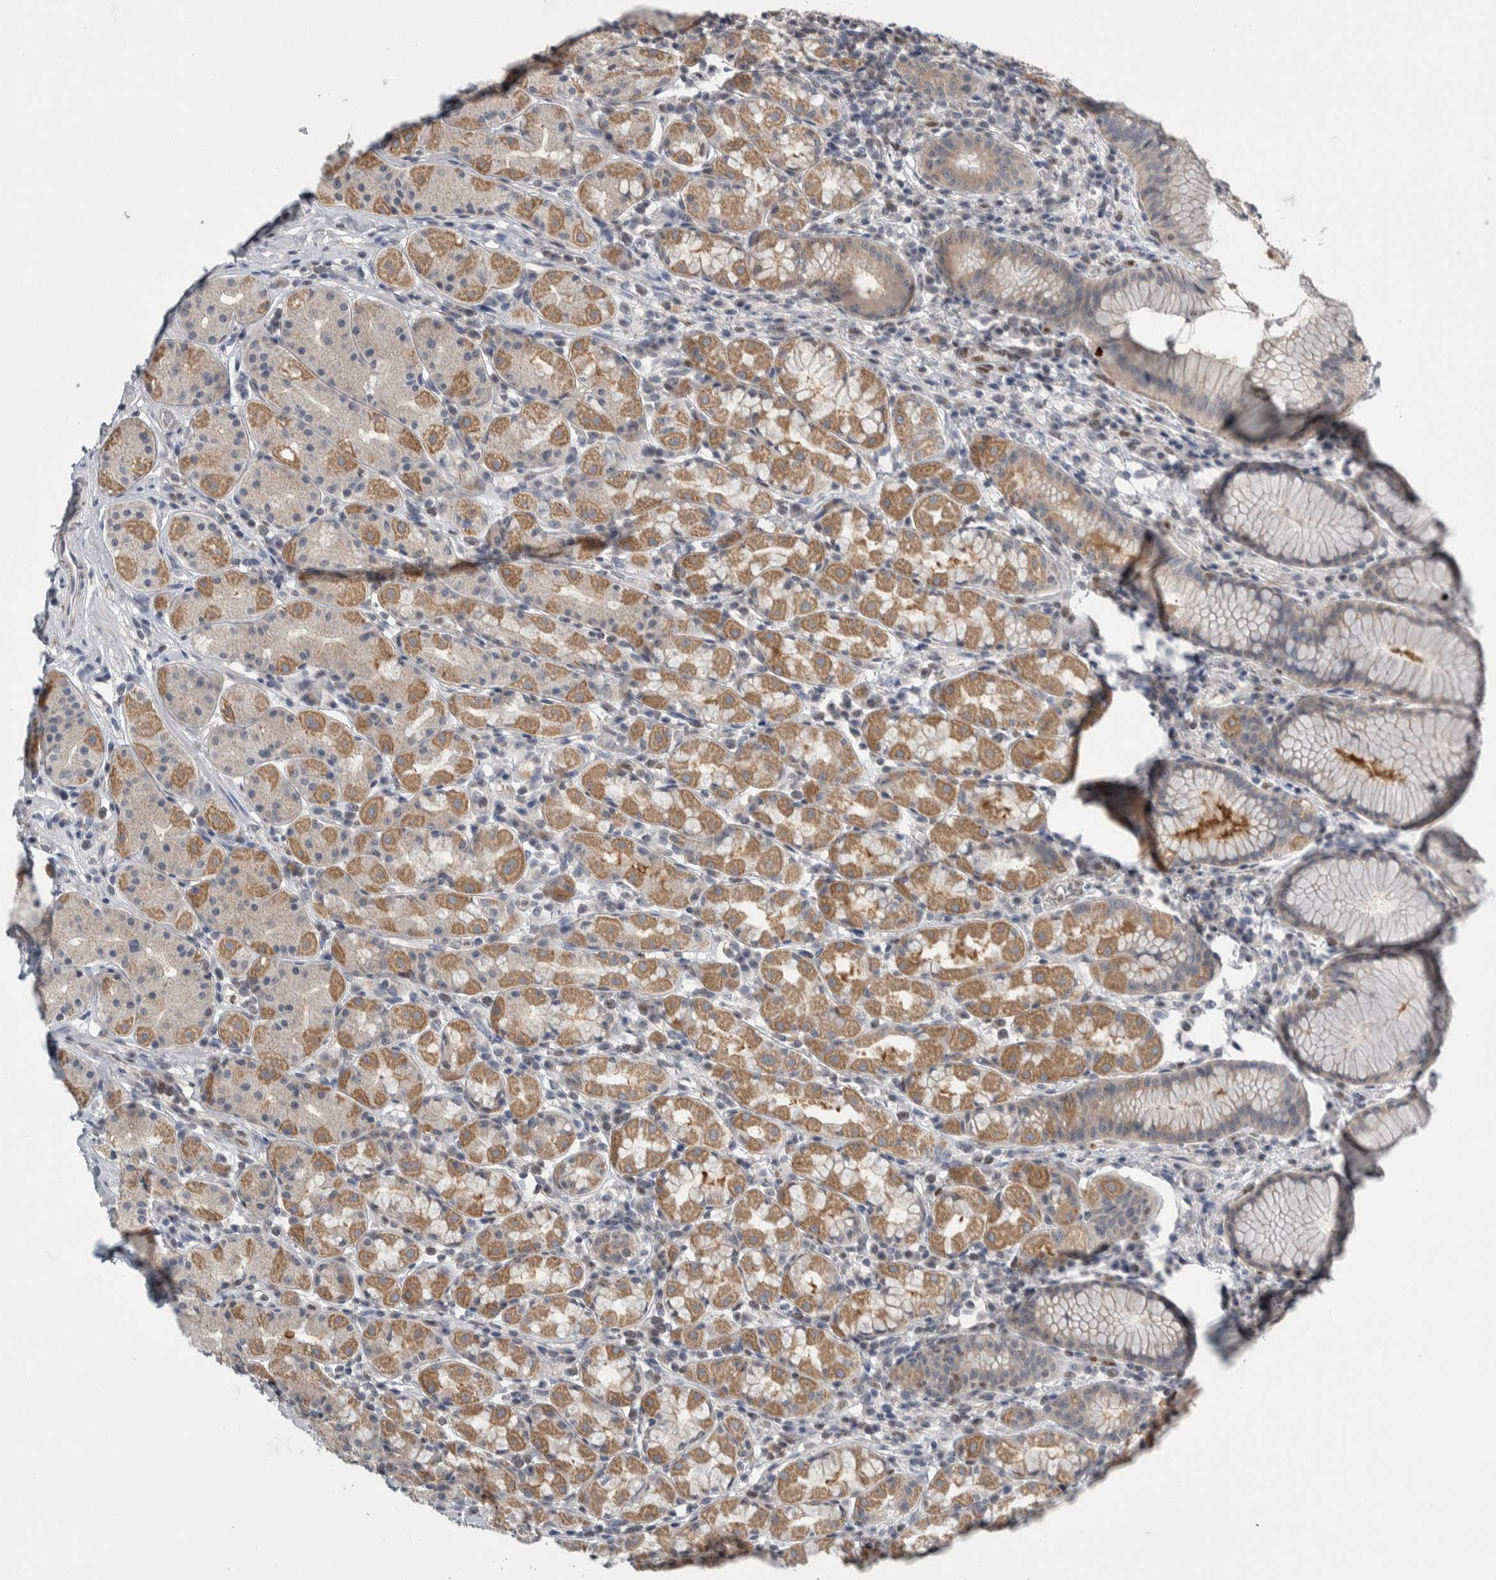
{"staining": {"intensity": "moderate", "quantity": "25%-75%", "location": "cytoplasmic/membranous"}, "tissue": "stomach", "cell_type": "Glandular cells", "image_type": "normal", "snomed": [{"axis": "morphology", "description": "Normal tissue, NOS"}, {"axis": "topography", "description": "Stomach, lower"}], "caption": "This is an image of immunohistochemistry (IHC) staining of benign stomach, which shows moderate expression in the cytoplasmic/membranous of glandular cells.", "gene": "TAX1BP1", "patient": {"sex": "female", "age": 56}}